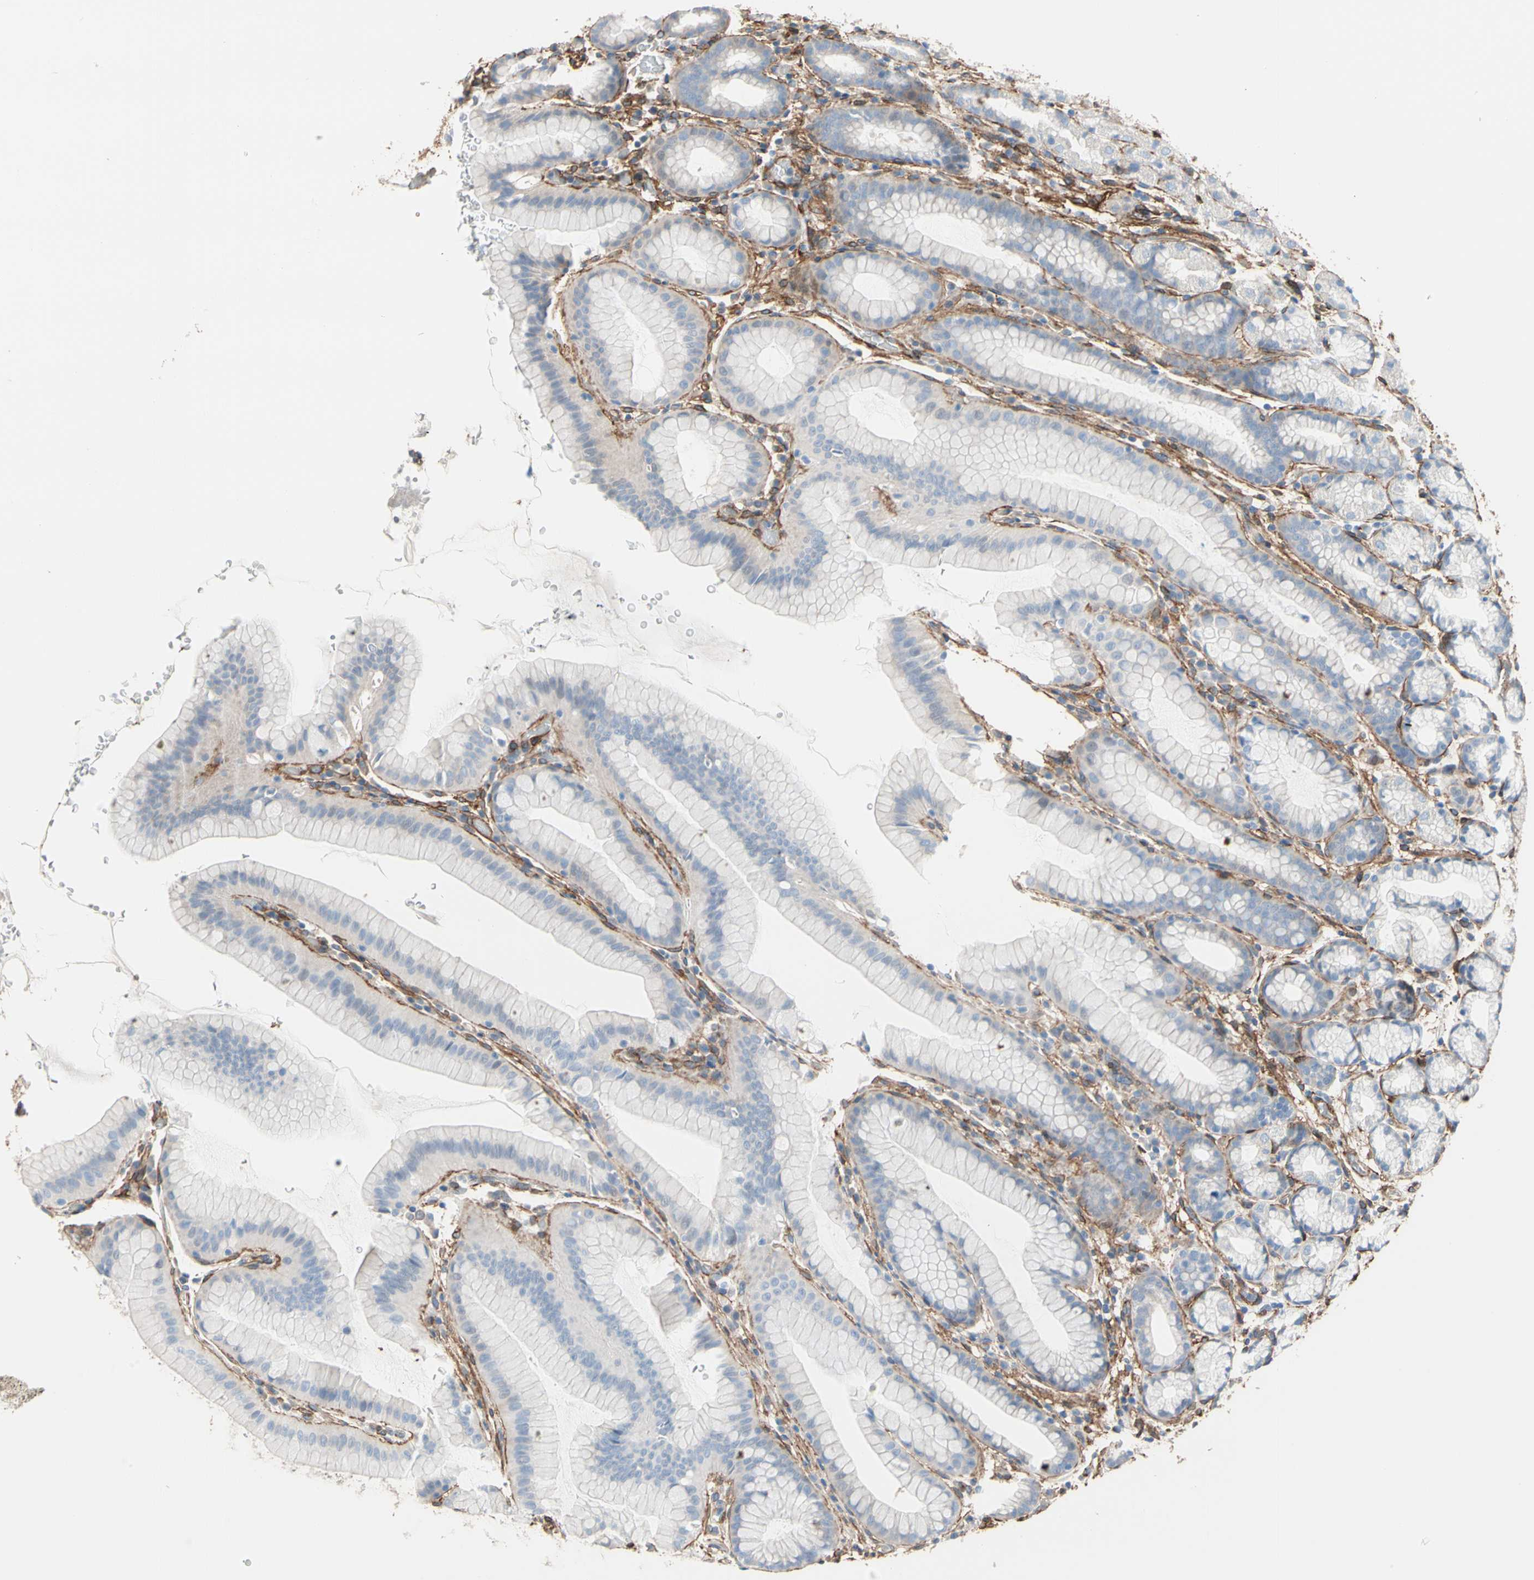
{"staining": {"intensity": "negative", "quantity": "none", "location": "none"}, "tissue": "stomach", "cell_type": "Glandular cells", "image_type": "normal", "snomed": [{"axis": "morphology", "description": "Normal tissue, NOS"}, {"axis": "topography", "description": "Stomach, upper"}], "caption": "A photomicrograph of human stomach is negative for staining in glandular cells. (DAB (3,3'-diaminobenzidine) immunohistochemistry, high magnification).", "gene": "EPB41L2", "patient": {"sex": "male", "age": 68}}